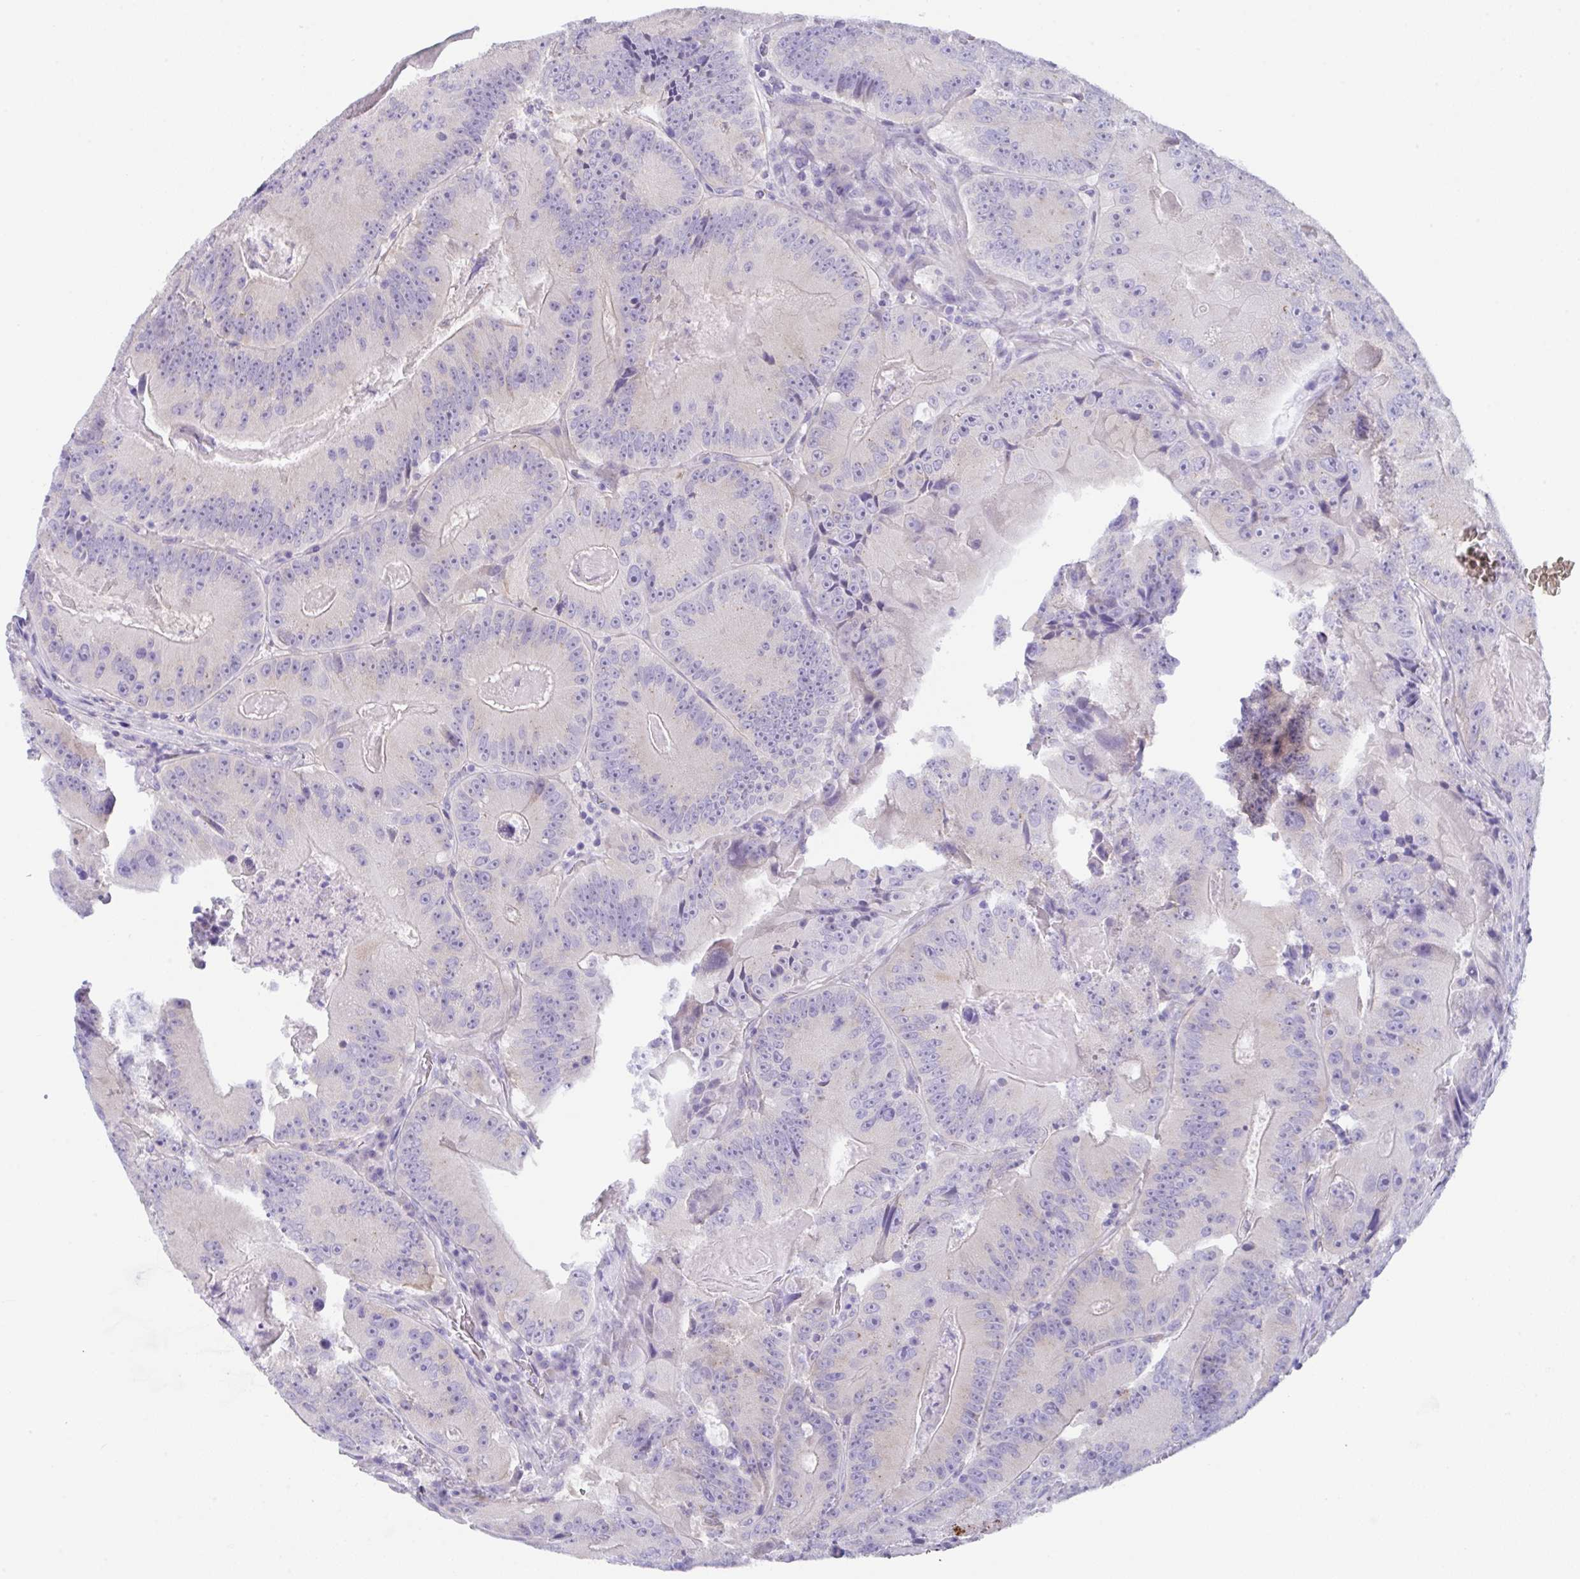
{"staining": {"intensity": "negative", "quantity": "none", "location": "none"}, "tissue": "colorectal cancer", "cell_type": "Tumor cells", "image_type": "cancer", "snomed": [{"axis": "morphology", "description": "Adenocarcinoma, NOS"}, {"axis": "topography", "description": "Colon"}], "caption": "Tumor cells are negative for brown protein staining in colorectal cancer (adenocarcinoma). The staining is performed using DAB (3,3'-diaminobenzidine) brown chromogen with nuclei counter-stained in using hematoxylin.", "gene": "TRAF4", "patient": {"sex": "female", "age": 86}}